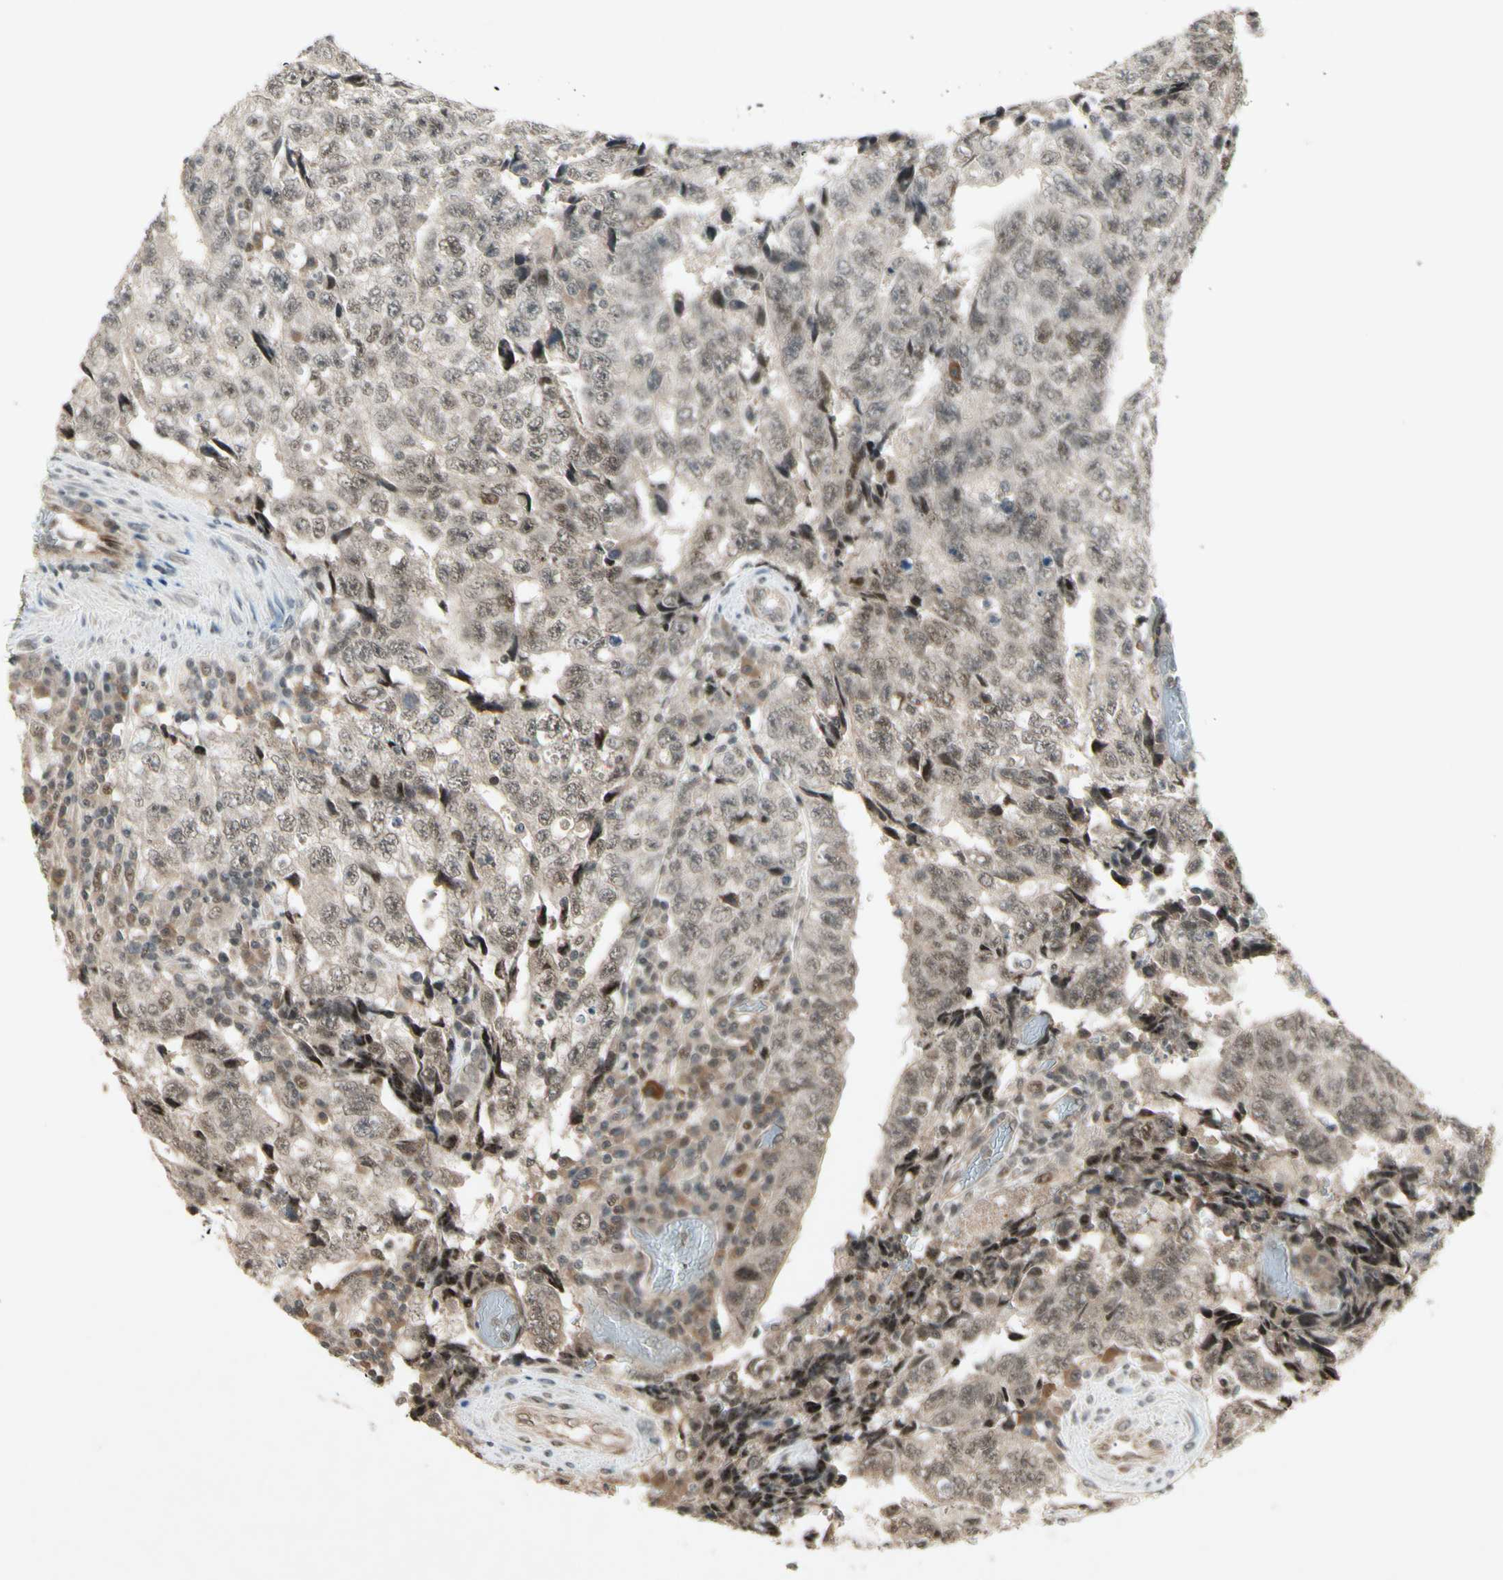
{"staining": {"intensity": "weak", "quantity": "25%-75%", "location": "nuclear"}, "tissue": "testis cancer", "cell_type": "Tumor cells", "image_type": "cancer", "snomed": [{"axis": "morphology", "description": "Necrosis, NOS"}, {"axis": "morphology", "description": "Carcinoma, Embryonal, NOS"}, {"axis": "topography", "description": "Testis"}], "caption": "About 25%-75% of tumor cells in embryonal carcinoma (testis) show weak nuclear protein positivity as visualized by brown immunohistochemical staining.", "gene": "CDK11A", "patient": {"sex": "male", "age": 19}}